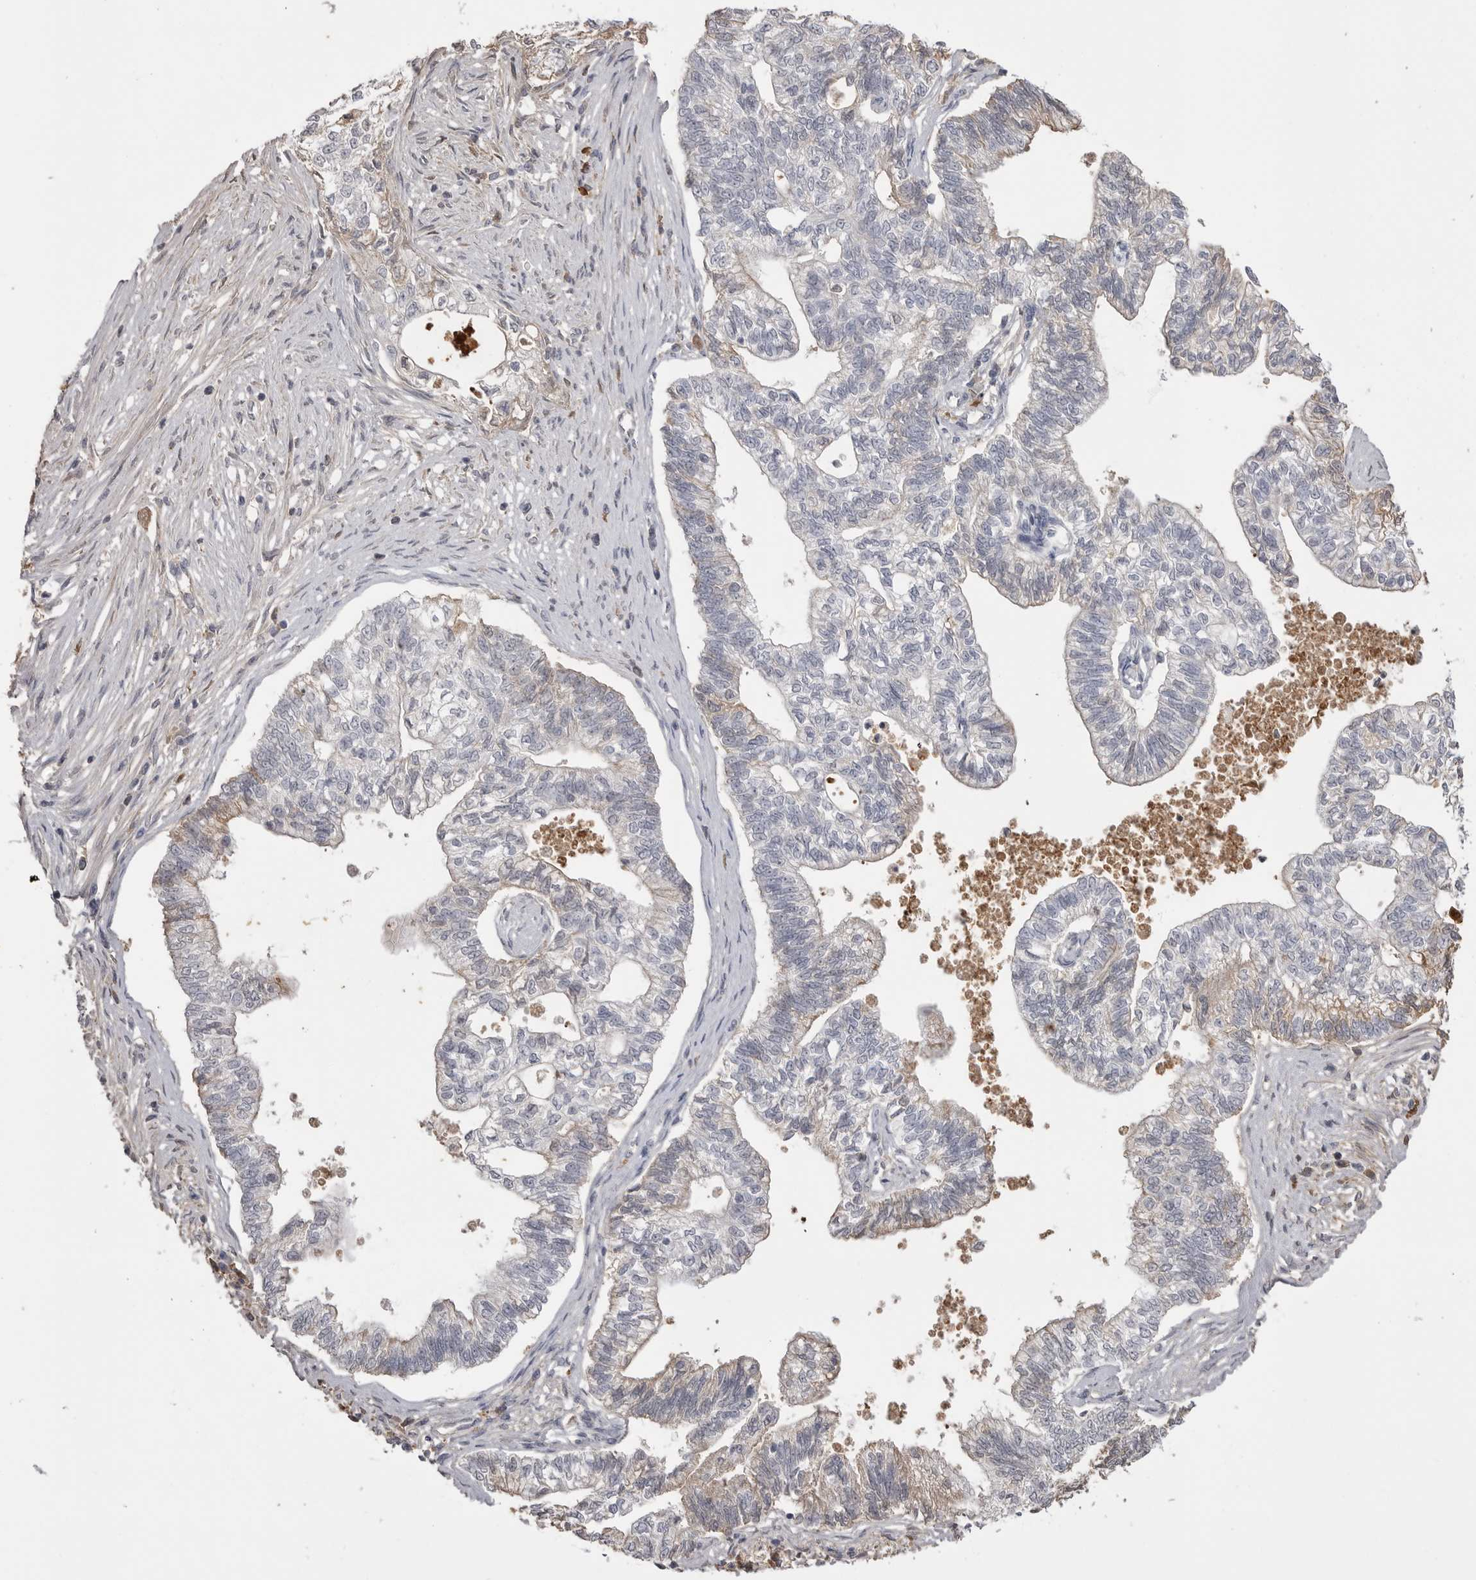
{"staining": {"intensity": "negative", "quantity": "none", "location": "none"}, "tissue": "pancreatic cancer", "cell_type": "Tumor cells", "image_type": "cancer", "snomed": [{"axis": "morphology", "description": "Adenocarcinoma, NOS"}, {"axis": "topography", "description": "Pancreas"}], "caption": "Human adenocarcinoma (pancreatic) stained for a protein using immunohistochemistry (IHC) demonstrates no staining in tumor cells.", "gene": "AHSG", "patient": {"sex": "male", "age": 72}}